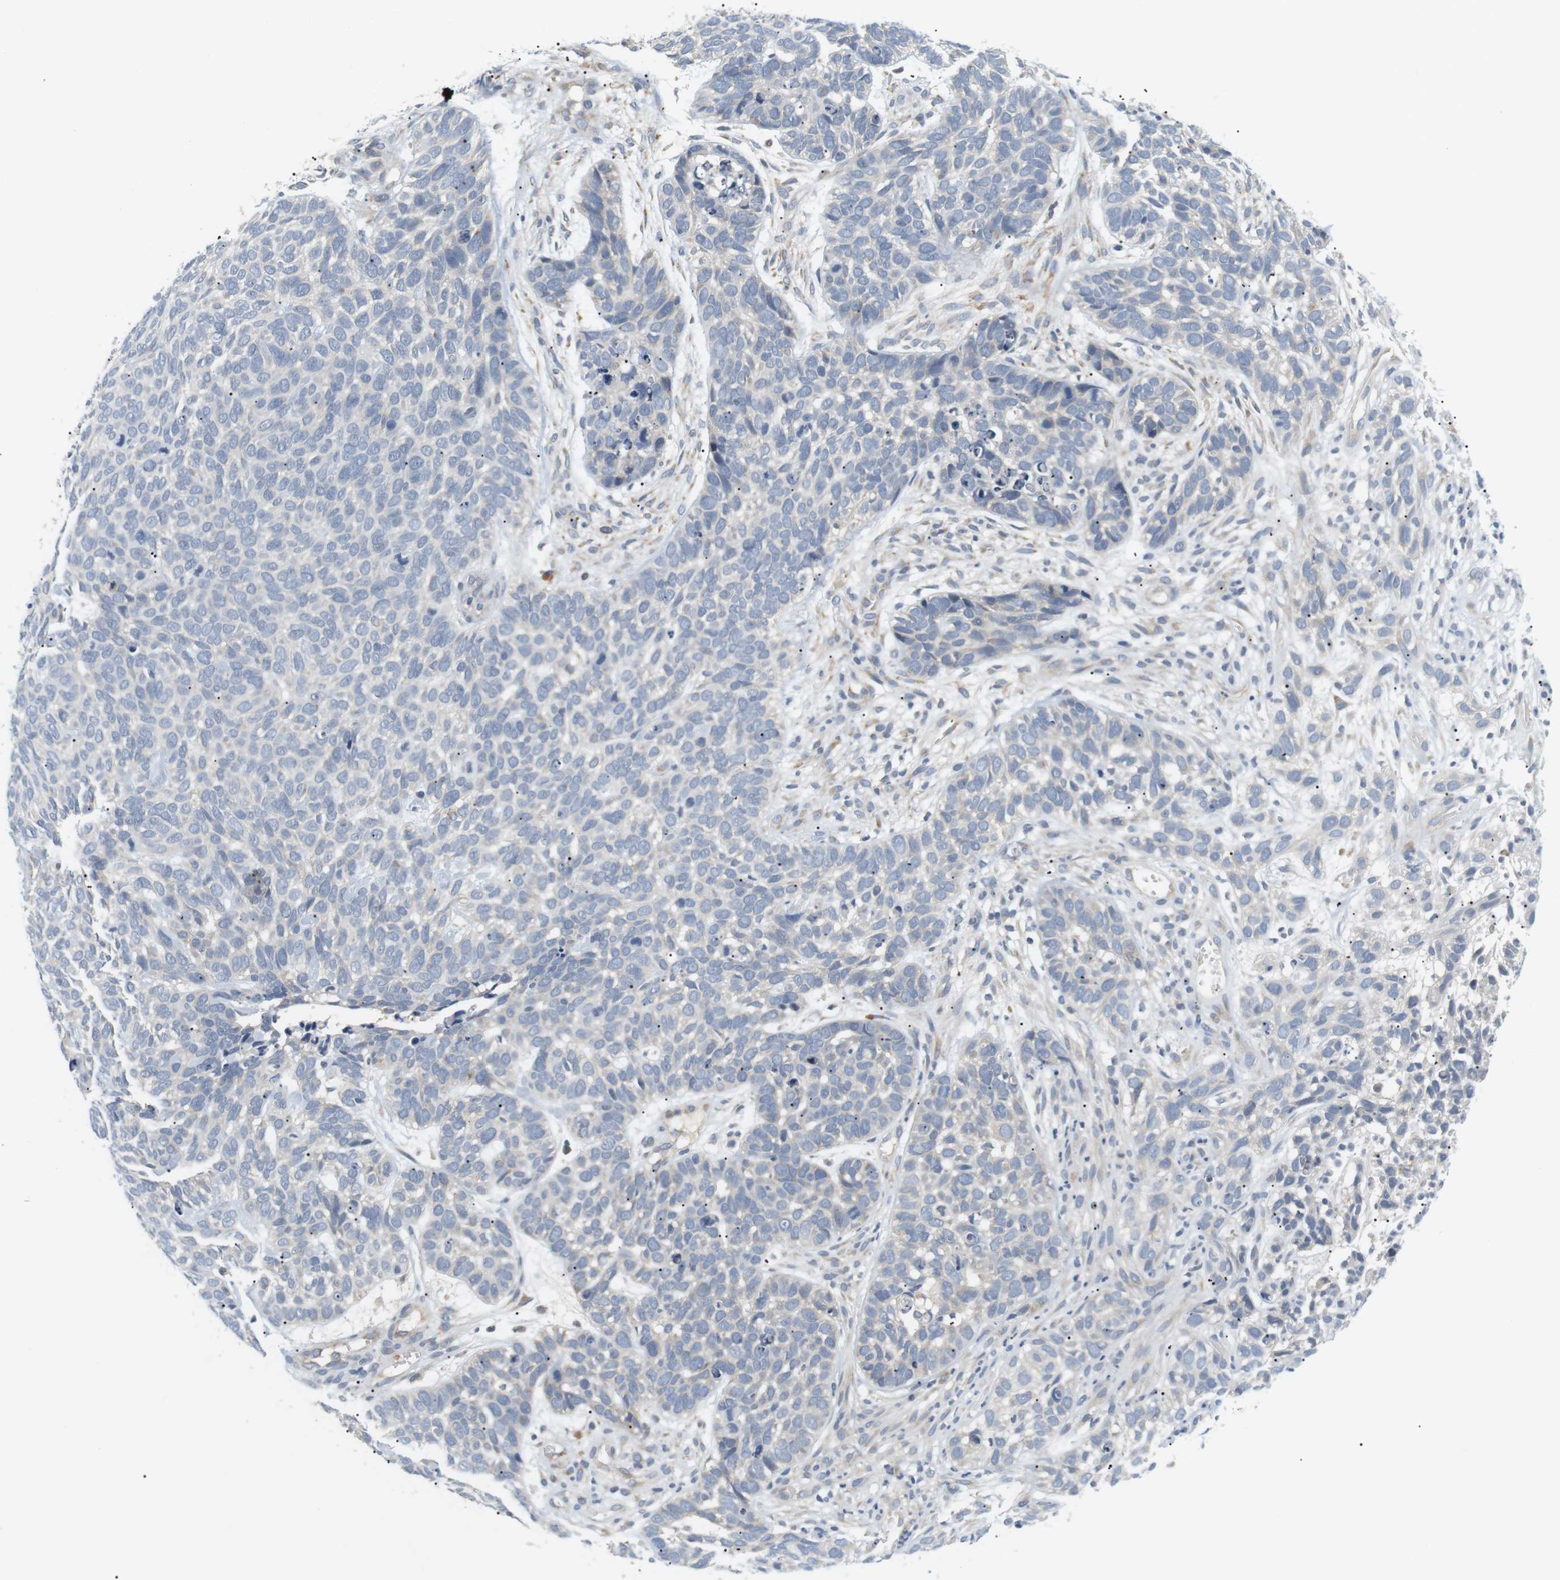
{"staining": {"intensity": "negative", "quantity": "none", "location": "none"}, "tissue": "skin cancer", "cell_type": "Tumor cells", "image_type": "cancer", "snomed": [{"axis": "morphology", "description": "Basal cell carcinoma"}, {"axis": "topography", "description": "Skin"}], "caption": "Immunohistochemistry micrograph of human skin basal cell carcinoma stained for a protein (brown), which displays no expression in tumor cells.", "gene": "EVA1C", "patient": {"sex": "male", "age": 87}}